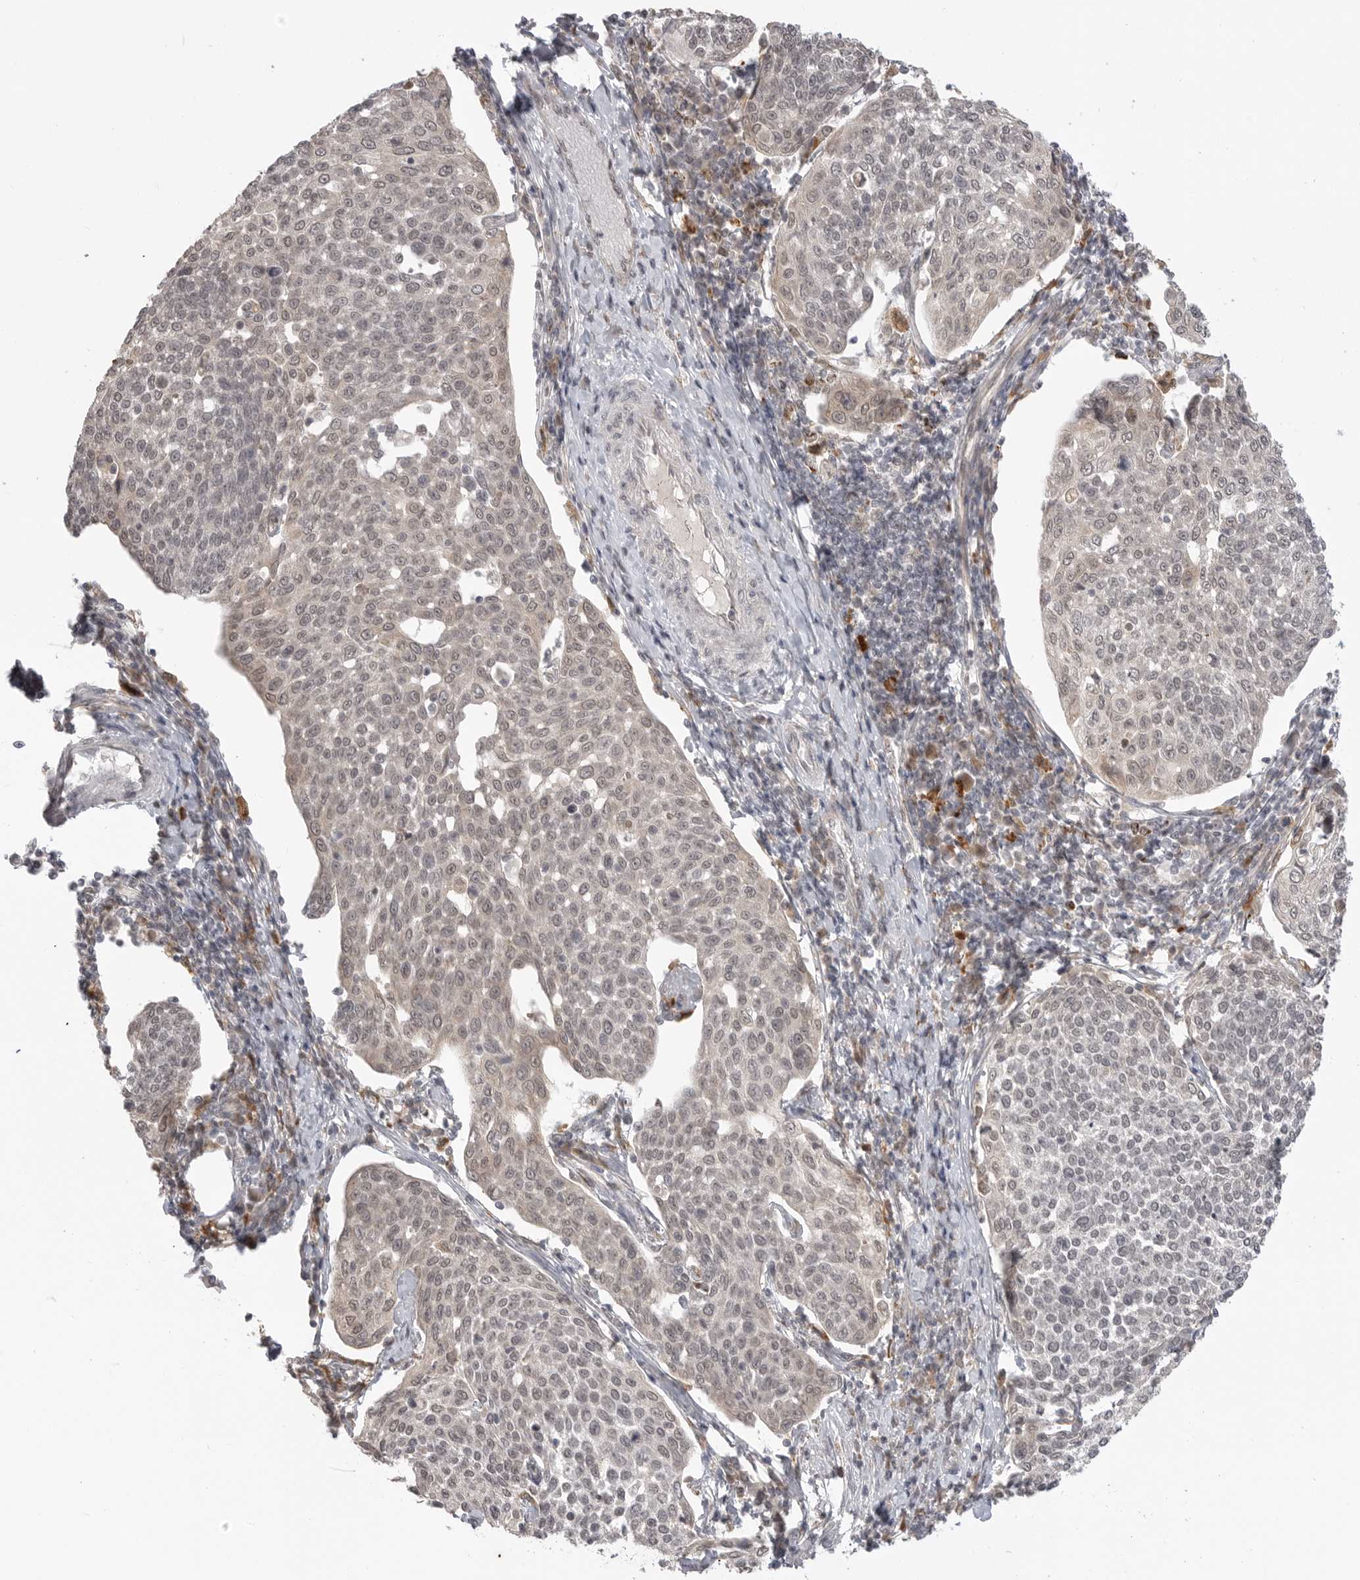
{"staining": {"intensity": "weak", "quantity": "<25%", "location": "nuclear"}, "tissue": "cervical cancer", "cell_type": "Tumor cells", "image_type": "cancer", "snomed": [{"axis": "morphology", "description": "Squamous cell carcinoma, NOS"}, {"axis": "topography", "description": "Cervix"}], "caption": "This is a histopathology image of immunohistochemistry (IHC) staining of cervical squamous cell carcinoma, which shows no staining in tumor cells.", "gene": "KALRN", "patient": {"sex": "female", "age": 34}}